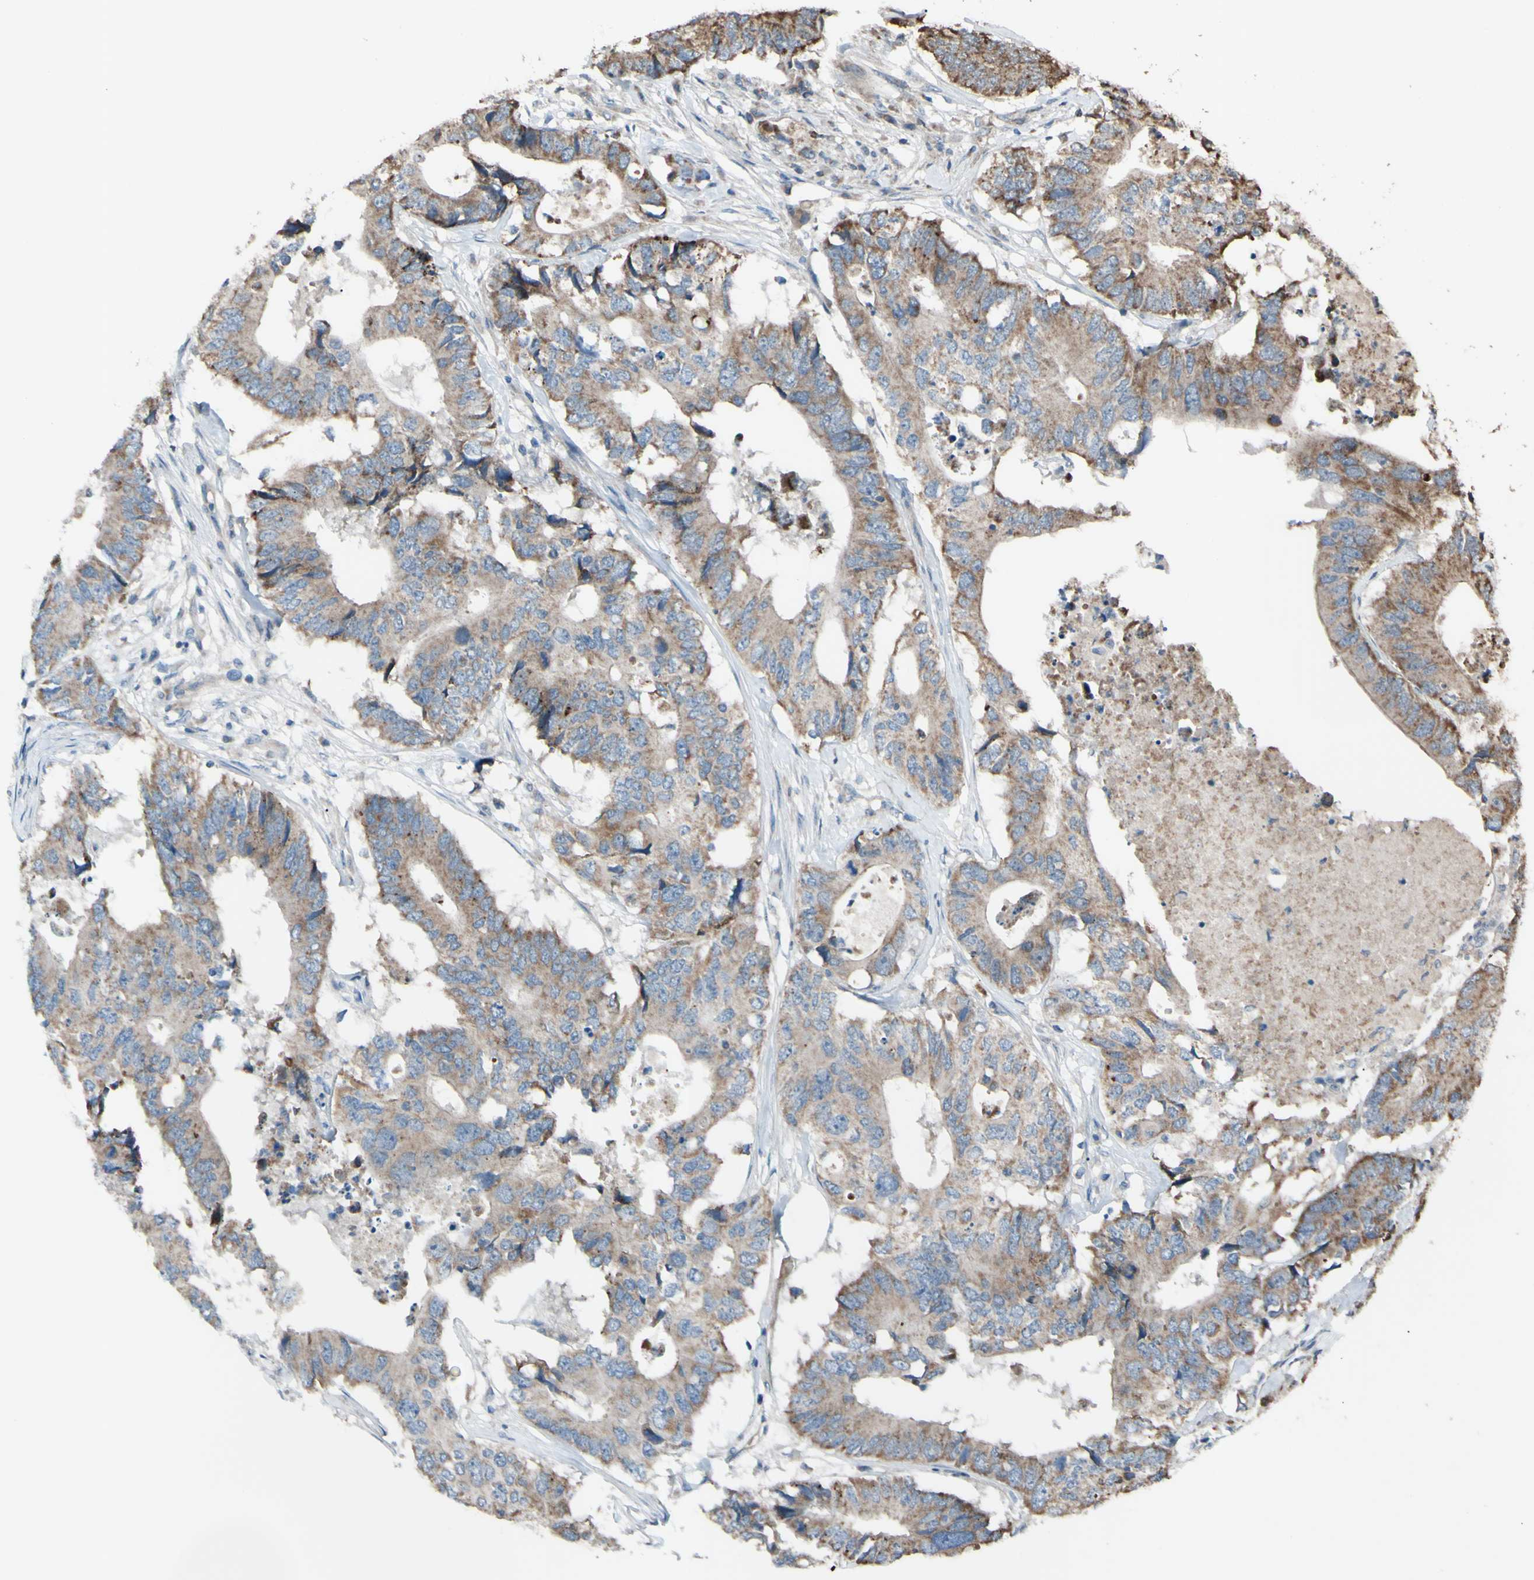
{"staining": {"intensity": "moderate", "quantity": ">75%", "location": "cytoplasmic/membranous"}, "tissue": "colorectal cancer", "cell_type": "Tumor cells", "image_type": "cancer", "snomed": [{"axis": "morphology", "description": "Adenocarcinoma, NOS"}, {"axis": "topography", "description": "Colon"}], "caption": "A brown stain labels moderate cytoplasmic/membranous positivity of a protein in adenocarcinoma (colorectal) tumor cells. (Stains: DAB in brown, nuclei in blue, Microscopy: brightfield microscopy at high magnification).", "gene": "ACOT8", "patient": {"sex": "male", "age": 71}}